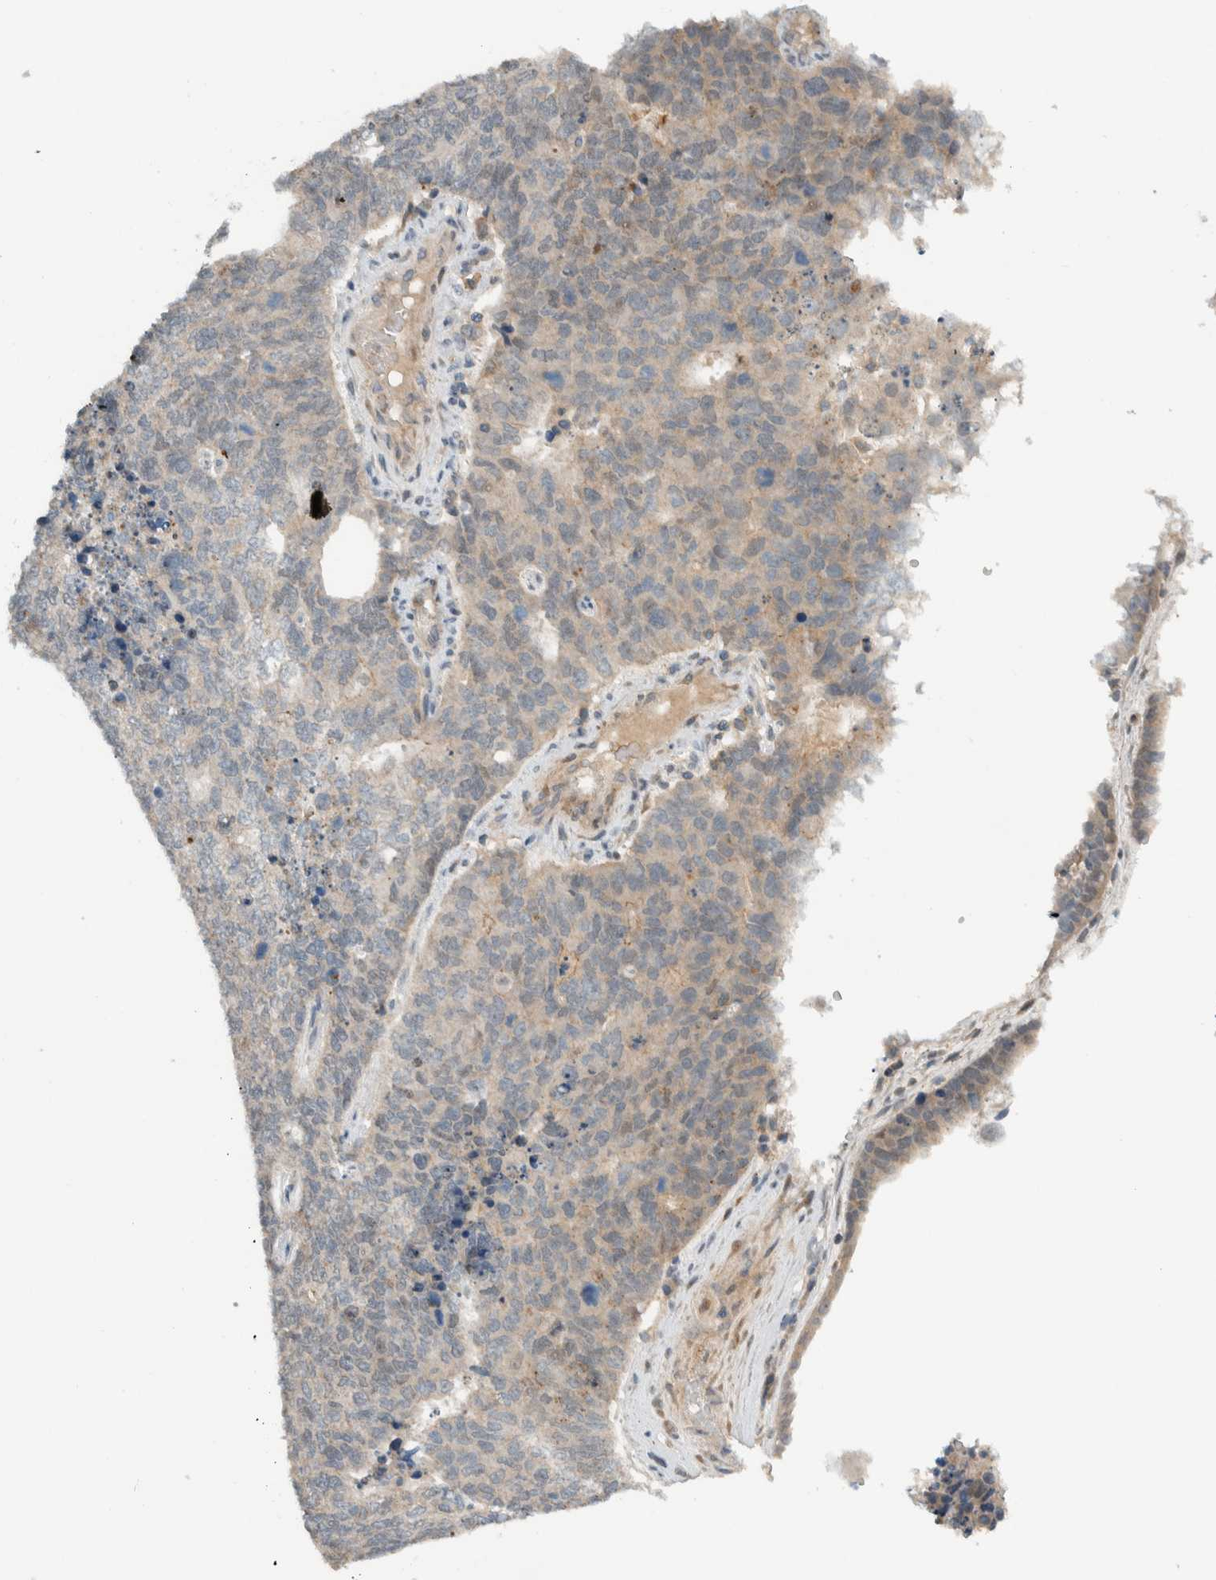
{"staining": {"intensity": "weak", "quantity": "<25%", "location": "cytoplasmic/membranous"}, "tissue": "cervical cancer", "cell_type": "Tumor cells", "image_type": "cancer", "snomed": [{"axis": "morphology", "description": "Squamous cell carcinoma, NOS"}, {"axis": "topography", "description": "Cervix"}], "caption": "Tumor cells are negative for protein expression in human squamous cell carcinoma (cervical).", "gene": "MPRIP", "patient": {"sex": "female", "age": 63}}